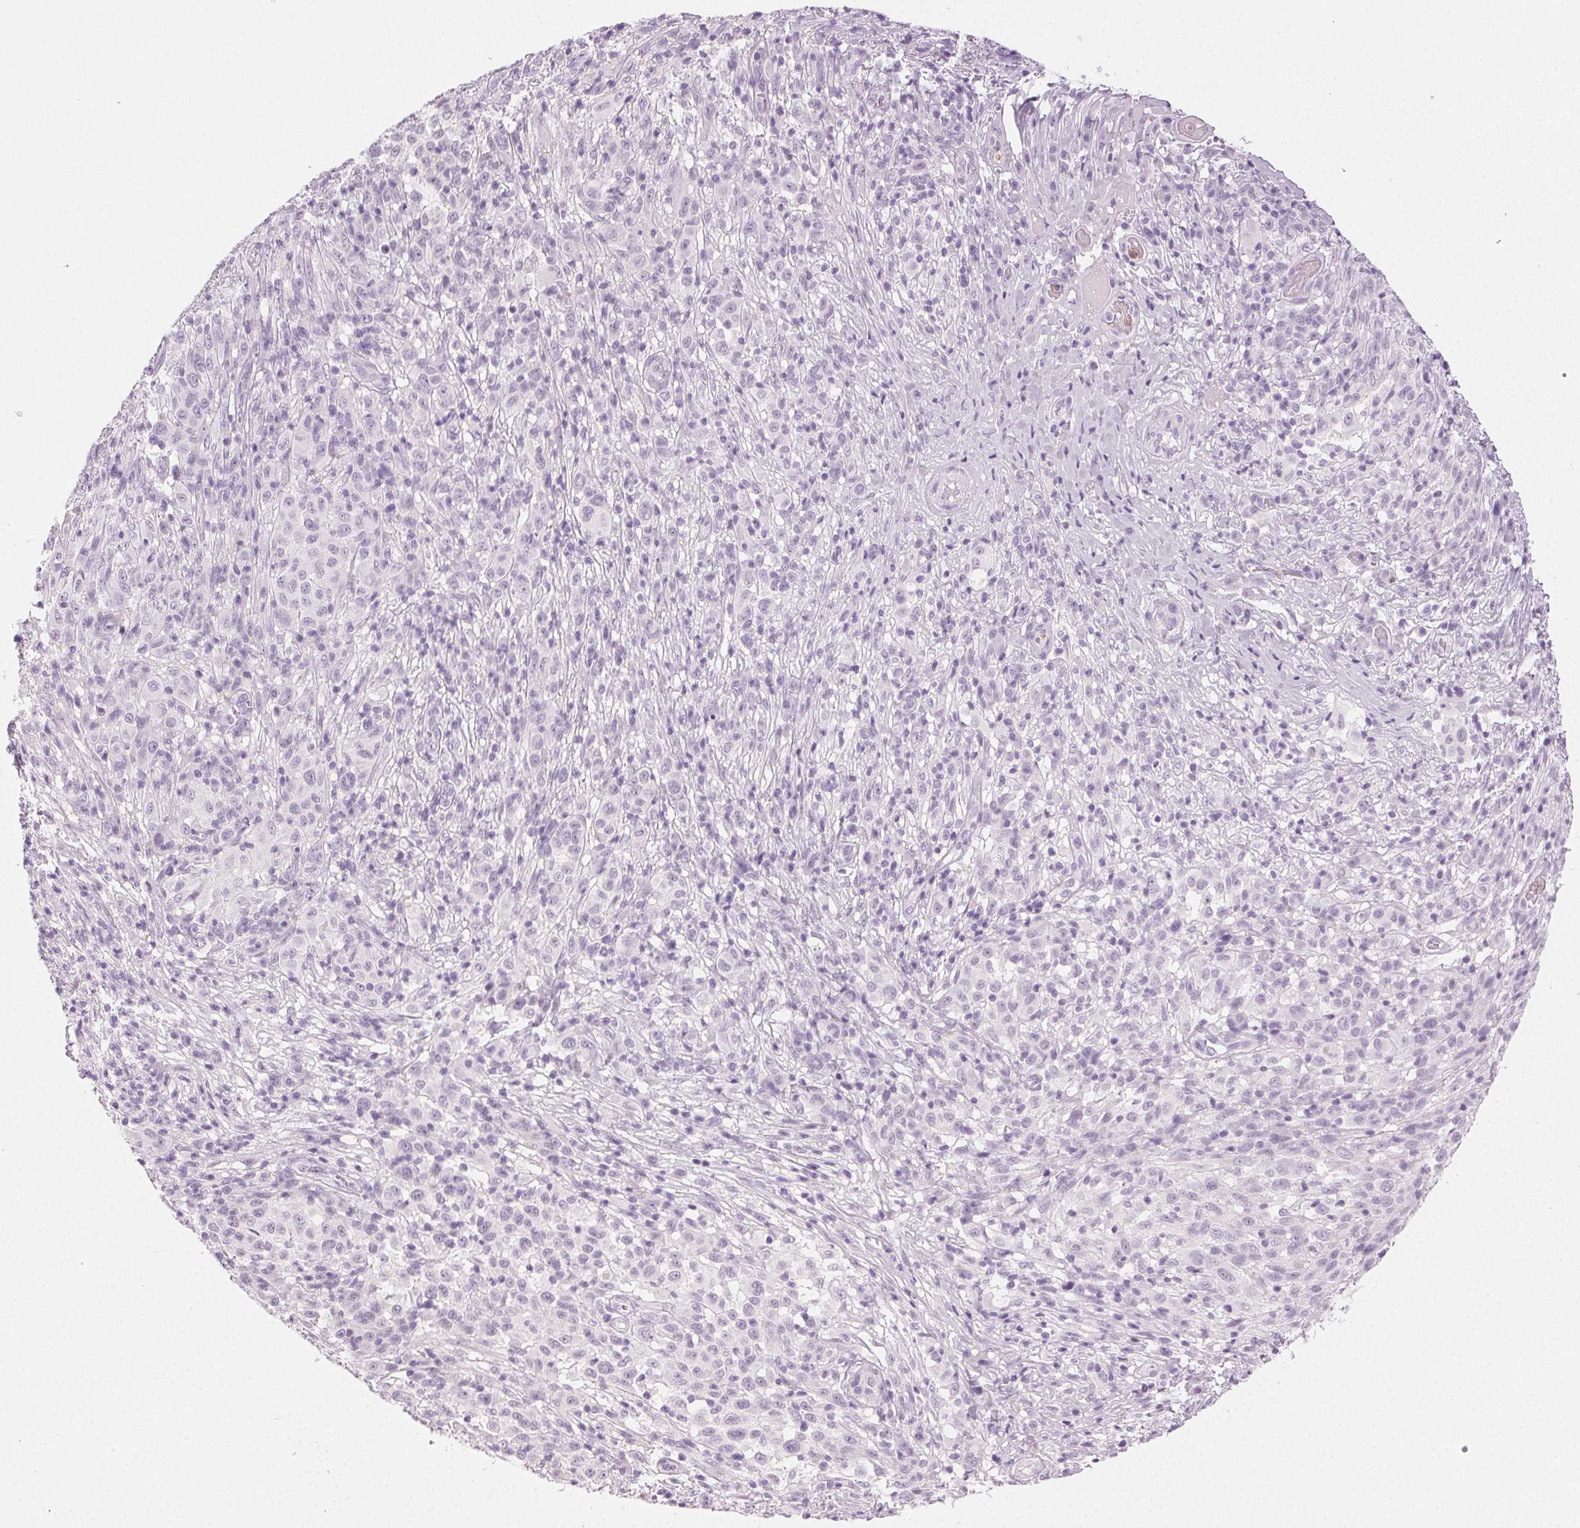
{"staining": {"intensity": "negative", "quantity": "none", "location": "none"}, "tissue": "melanoma", "cell_type": "Tumor cells", "image_type": "cancer", "snomed": [{"axis": "morphology", "description": "Malignant melanoma, NOS"}, {"axis": "topography", "description": "Skin"}], "caption": "Tumor cells show no significant expression in melanoma. (DAB (3,3'-diaminobenzidine) immunohistochemistry, high magnification).", "gene": "MPO", "patient": {"sex": "male", "age": 73}}